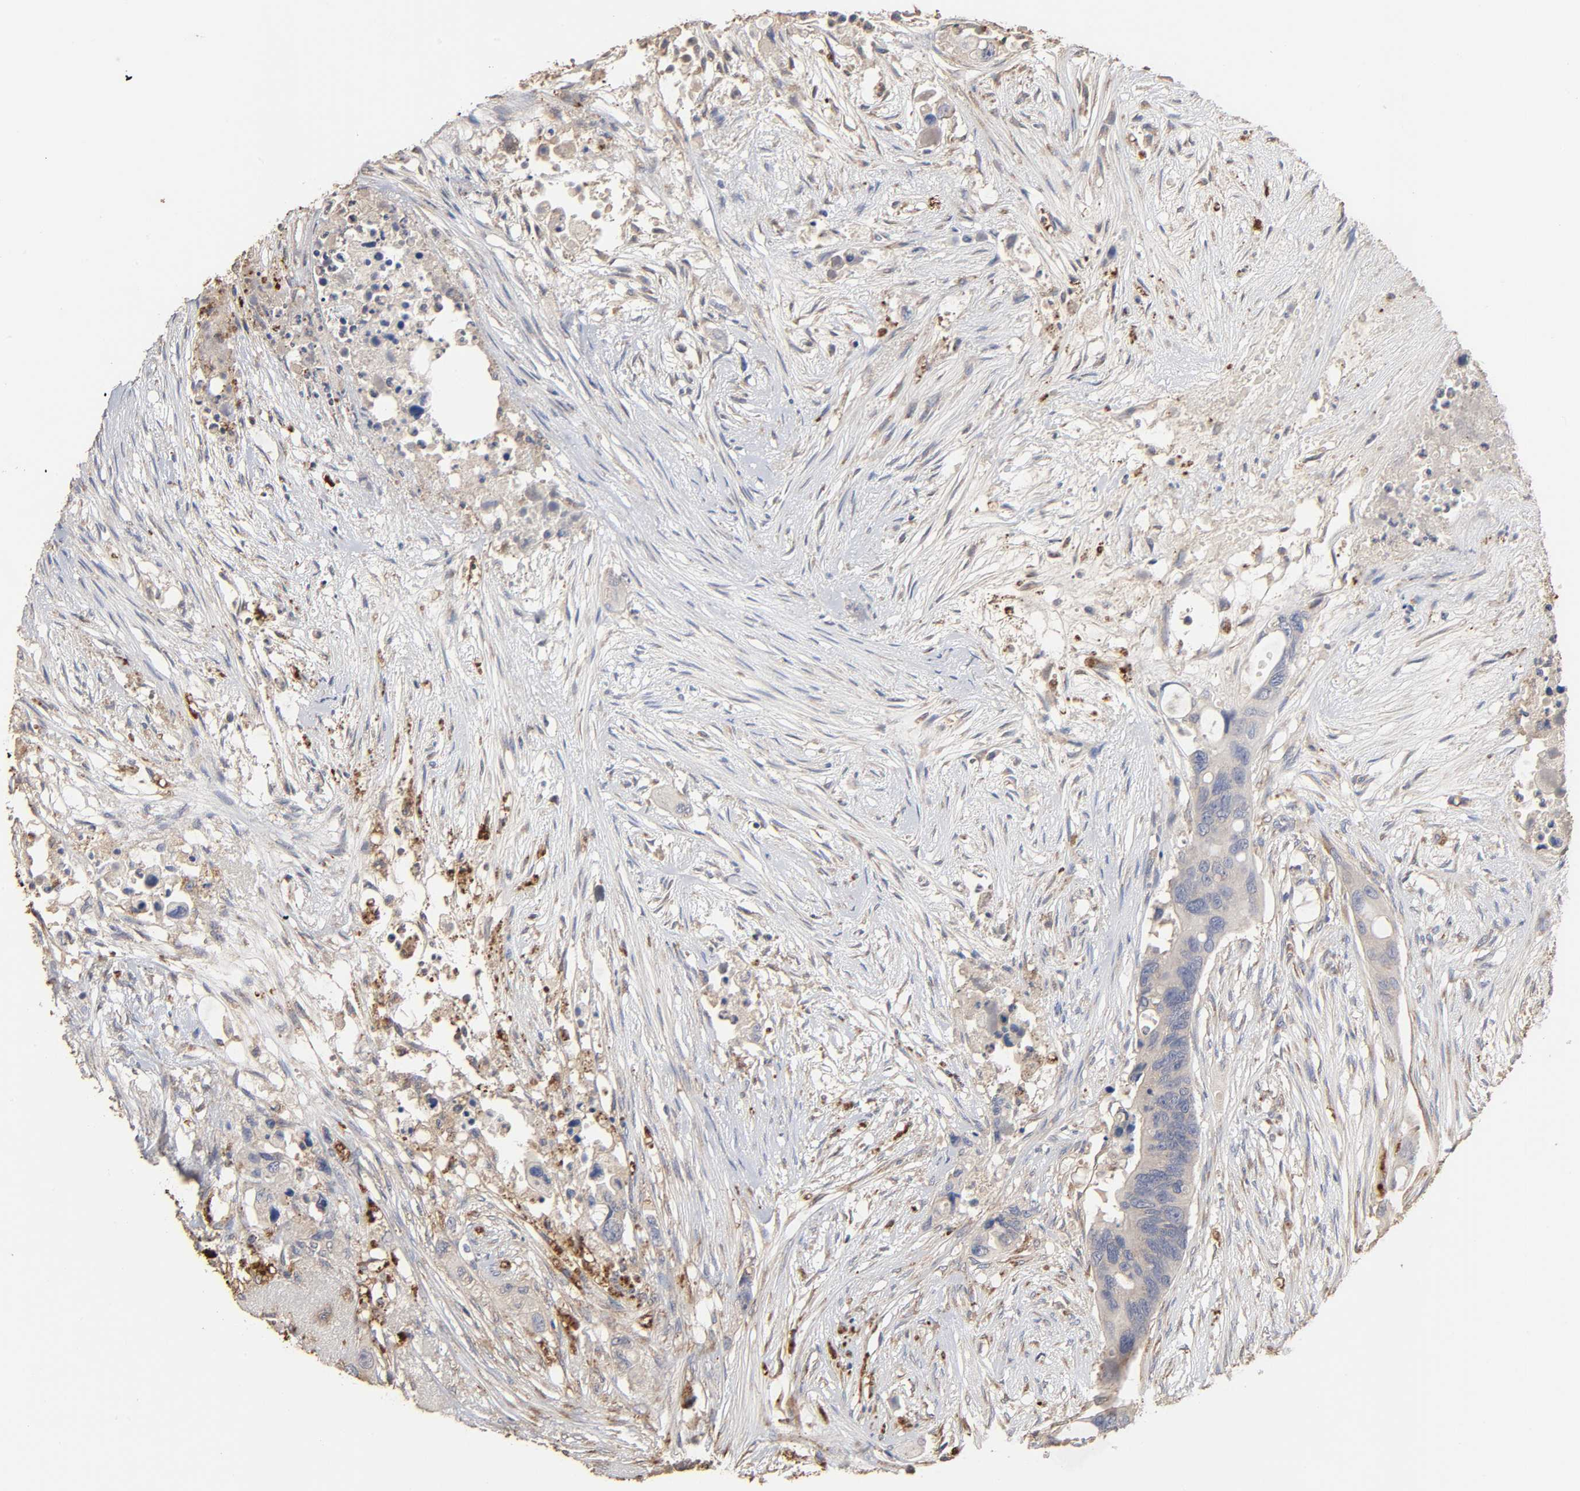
{"staining": {"intensity": "weak", "quantity": ">75%", "location": "cytoplasmic/membranous"}, "tissue": "colorectal cancer", "cell_type": "Tumor cells", "image_type": "cancer", "snomed": [{"axis": "morphology", "description": "Adenocarcinoma, NOS"}, {"axis": "topography", "description": "Colon"}], "caption": "A low amount of weak cytoplasmic/membranous expression is identified in about >75% of tumor cells in colorectal adenocarcinoma tissue. (DAB IHC with brightfield microscopy, high magnification).", "gene": "EIF4G2", "patient": {"sex": "female", "age": 57}}